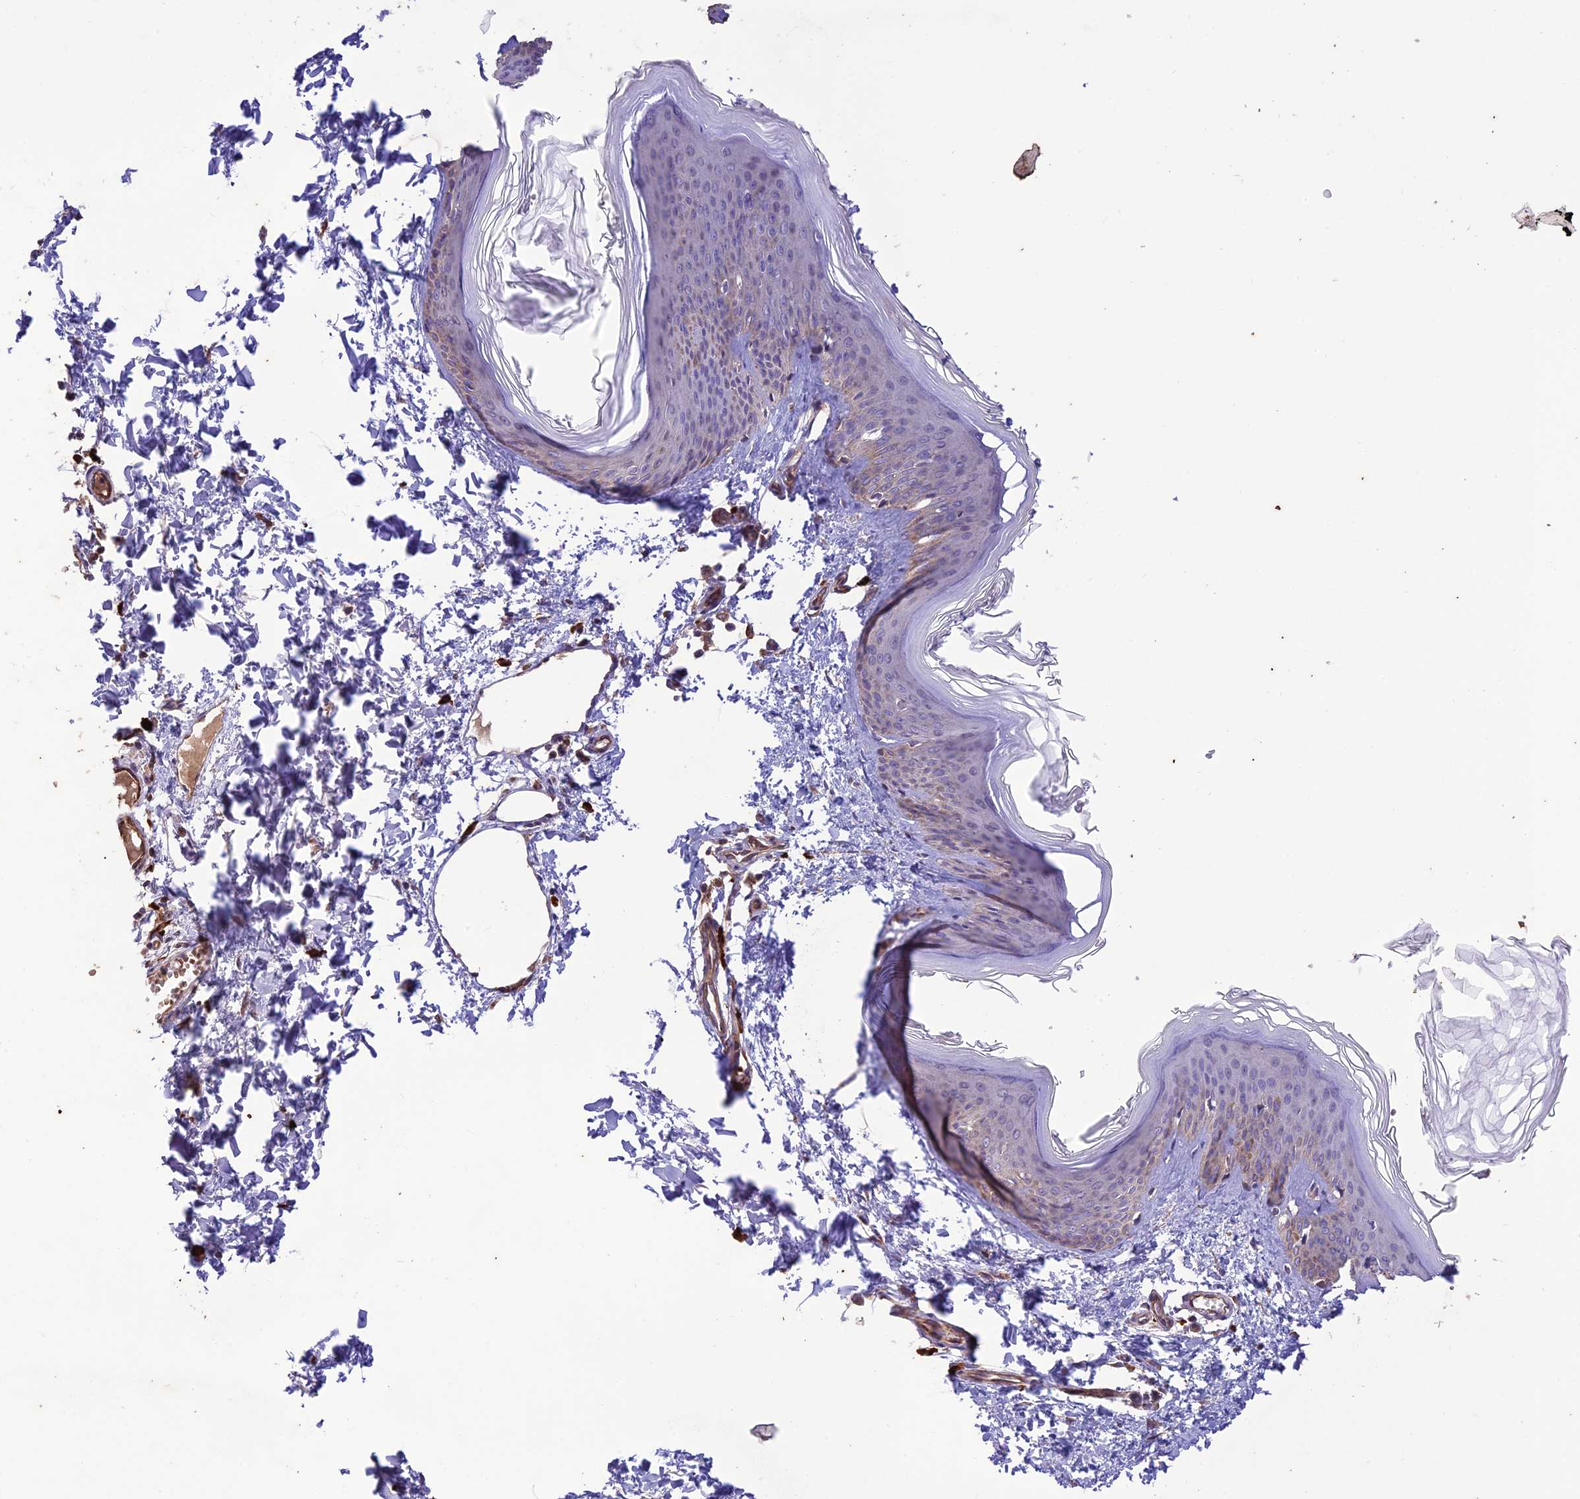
{"staining": {"intensity": "negative", "quantity": "none", "location": "none"}, "tissue": "skin", "cell_type": "Fibroblasts", "image_type": "normal", "snomed": [{"axis": "morphology", "description": "Normal tissue, NOS"}, {"axis": "topography", "description": "Skin"}], "caption": "Immunohistochemistry of unremarkable skin demonstrates no staining in fibroblasts. (Brightfield microscopy of DAB immunohistochemistry (IHC) at high magnification).", "gene": "NDUFAF1", "patient": {"sex": "female", "age": 27}}